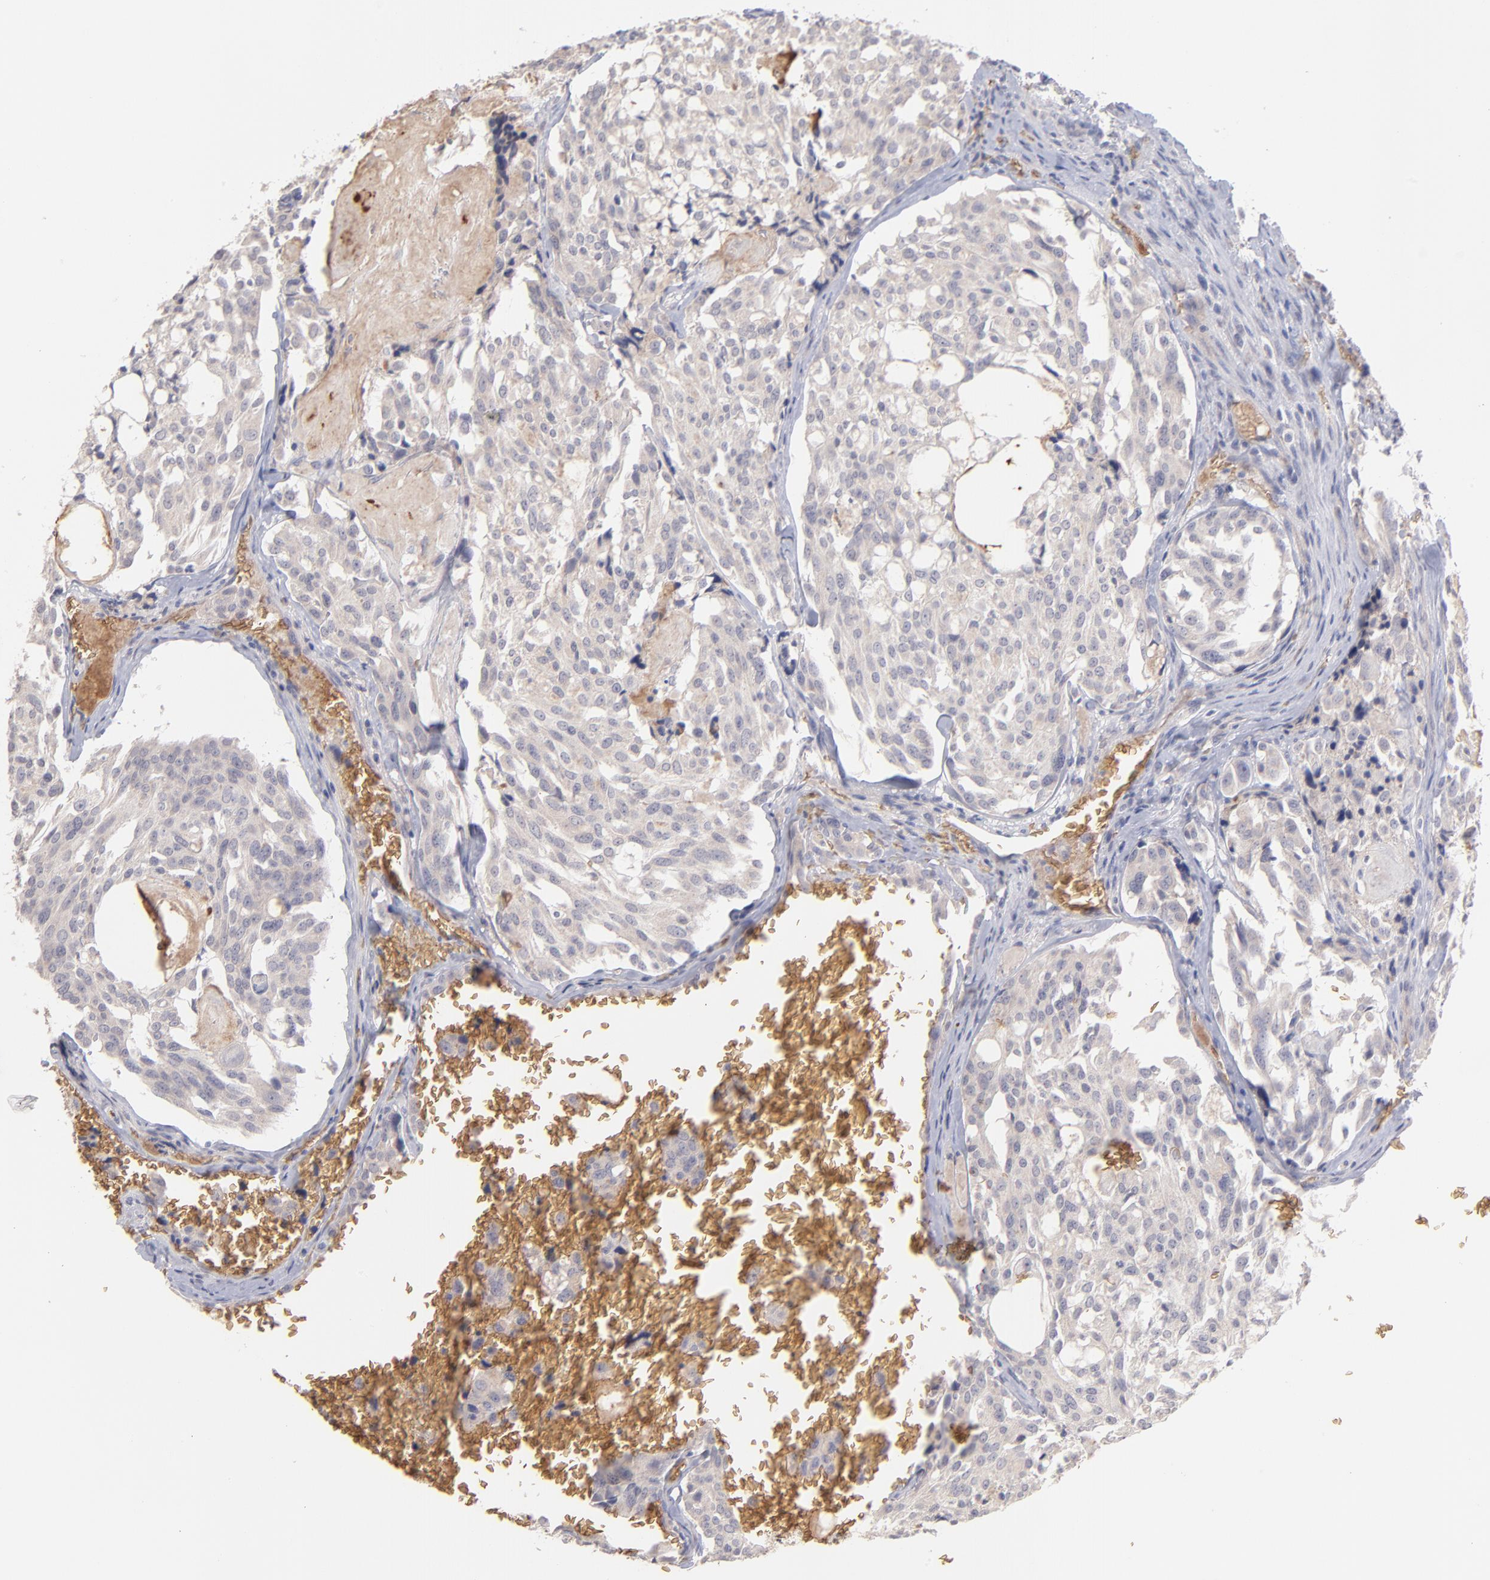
{"staining": {"intensity": "weak", "quantity": "25%-75%", "location": "cytoplasmic/membranous"}, "tissue": "thyroid cancer", "cell_type": "Tumor cells", "image_type": "cancer", "snomed": [{"axis": "morphology", "description": "Carcinoma, NOS"}, {"axis": "morphology", "description": "Carcinoid, malignant, NOS"}, {"axis": "topography", "description": "Thyroid gland"}], "caption": "Weak cytoplasmic/membranous expression is present in about 25%-75% of tumor cells in thyroid cancer. (Stains: DAB in brown, nuclei in blue, Microscopy: brightfield microscopy at high magnification).", "gene": "F13B", "patient": {"sex": "male", "age": 33}}